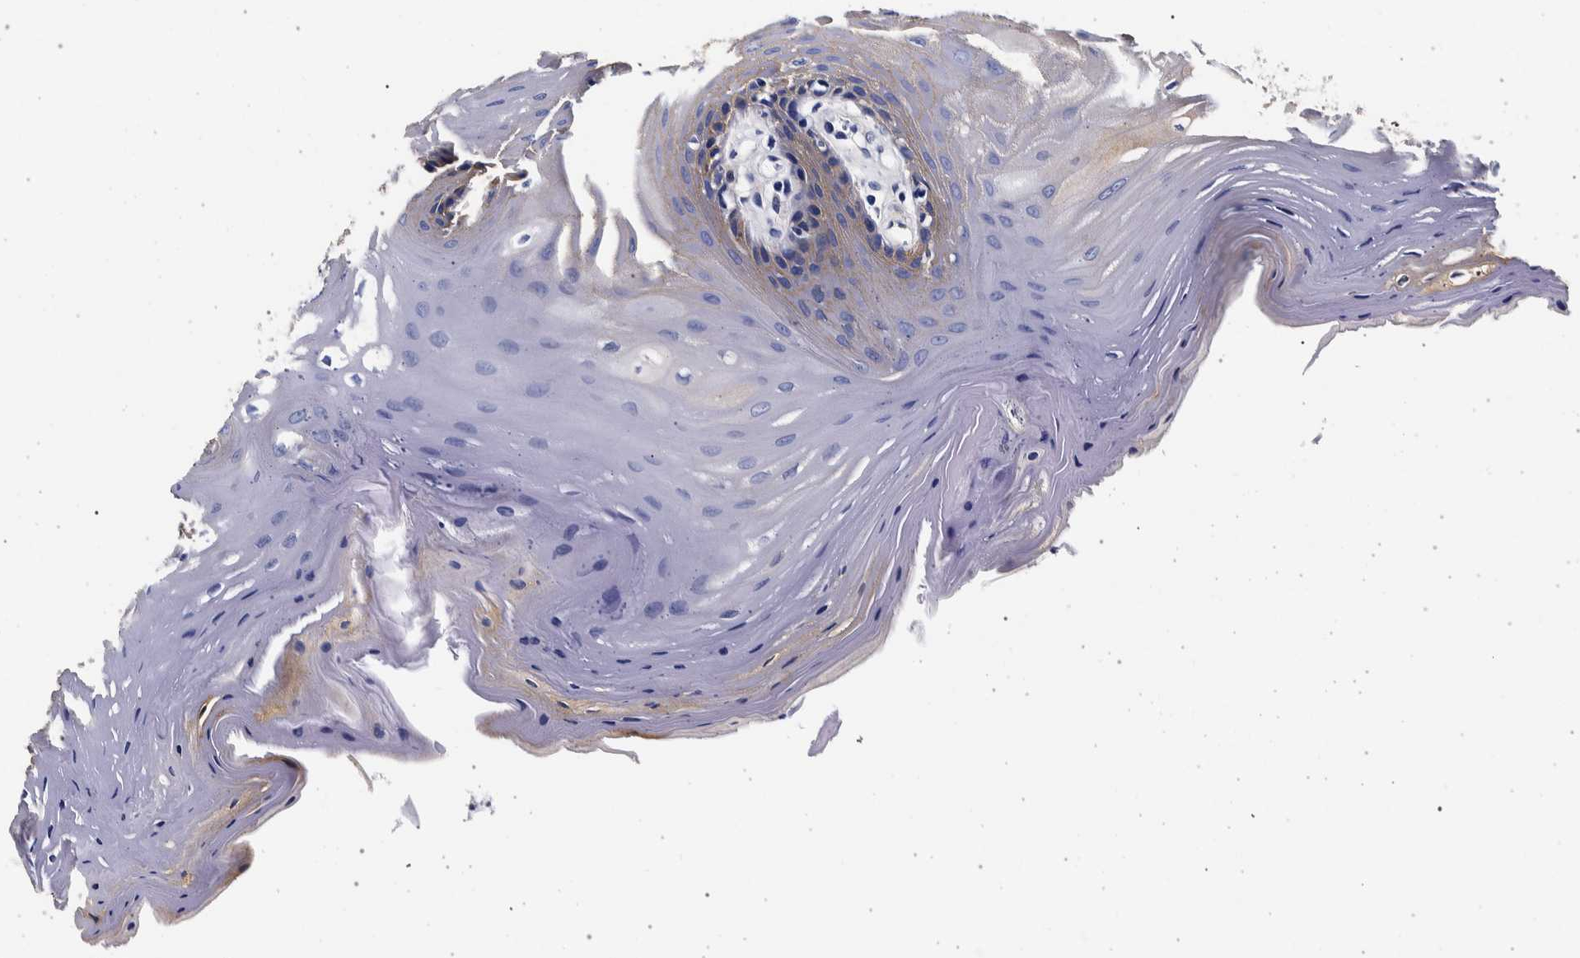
{"staining": {"intensity": "weak", "quantity": "<25%", "location": "cytoplasmic/membranous"}, "tissue": "oral mucosa", "cell_type": "Squamous epithelial cells", "image_type": "normal", "snomed": [{"axis": "morphology", "description": "Normal tissue, NOS"}, {"axis": "morphology", "description": "Squamous cell carcinoma, NOS"}, {"axis": "topography", "description": "Oral tissue"}, {"axis": "topography", "description": "Head-Neck"}], "caption": "An IHC histopathology image of normal oral mucosa is shown. There is no staining in squamous epithelial cells of oral mucosa. The staining is performed using DAB (3,3'-diaminobenzidine) brown chromogen with nuclei counter-stained in using hematoxylin.", "gene": "NIBAN2", "patient": {"sex": "male", "age": 71}}